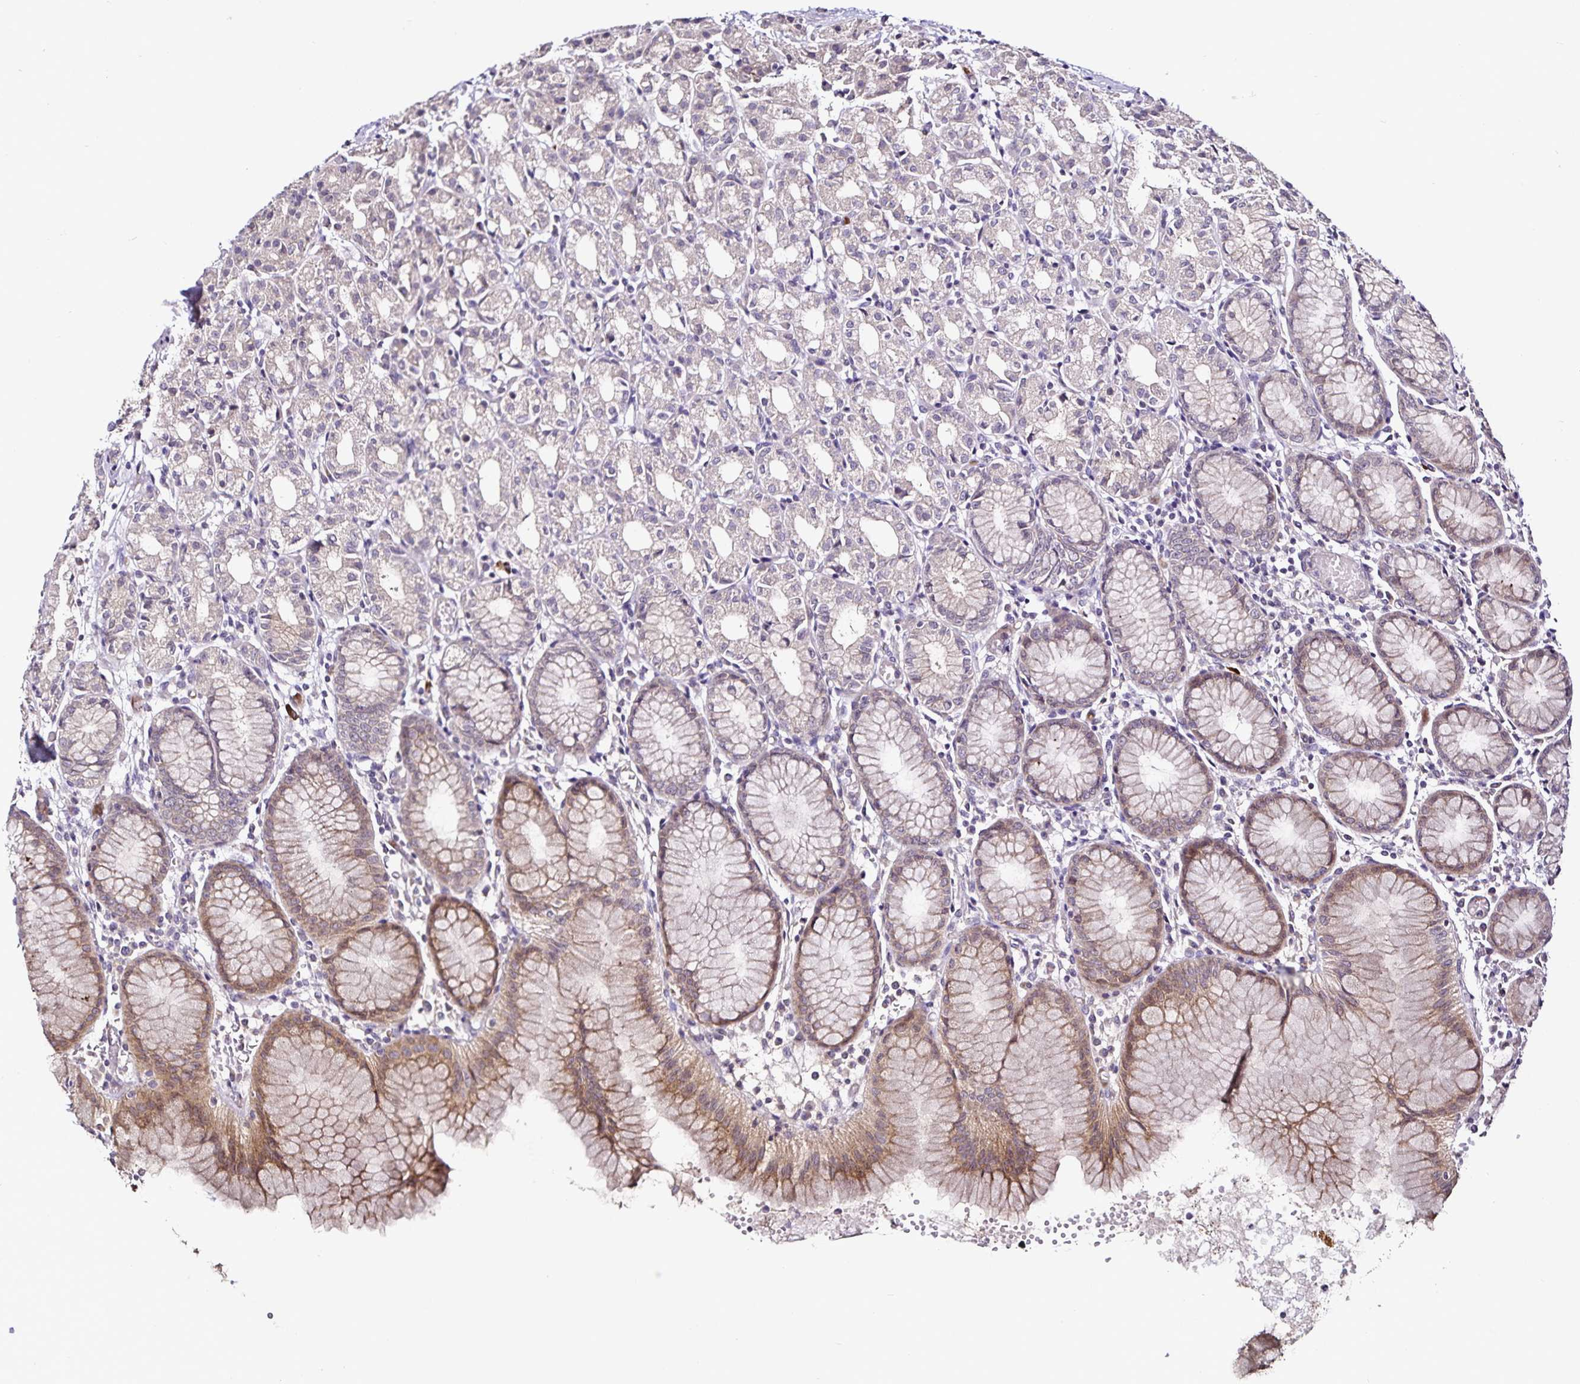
{"staining": {"intensity": "moderate", "quantity": "<25%", "location": "cytoplasmic/membranous"}, "tissue": "stomach", "cell_type": "Glandular cells", "image_type": "normal", "snomed": [{"axis": "morphology", "description": "Normal tissue, NOS"}, {"axis": "topography", "description": "Stomach"}], "caption": "A brown stain labels moderate cytoplasmic/membranous positivity of a protein in glandular cells of unremarkable stomach. Ihc stains the protein in brown and the nuclei are stained blue.", "gene": "ACSL5", "patient": {"sex": "female", "age": 57}}